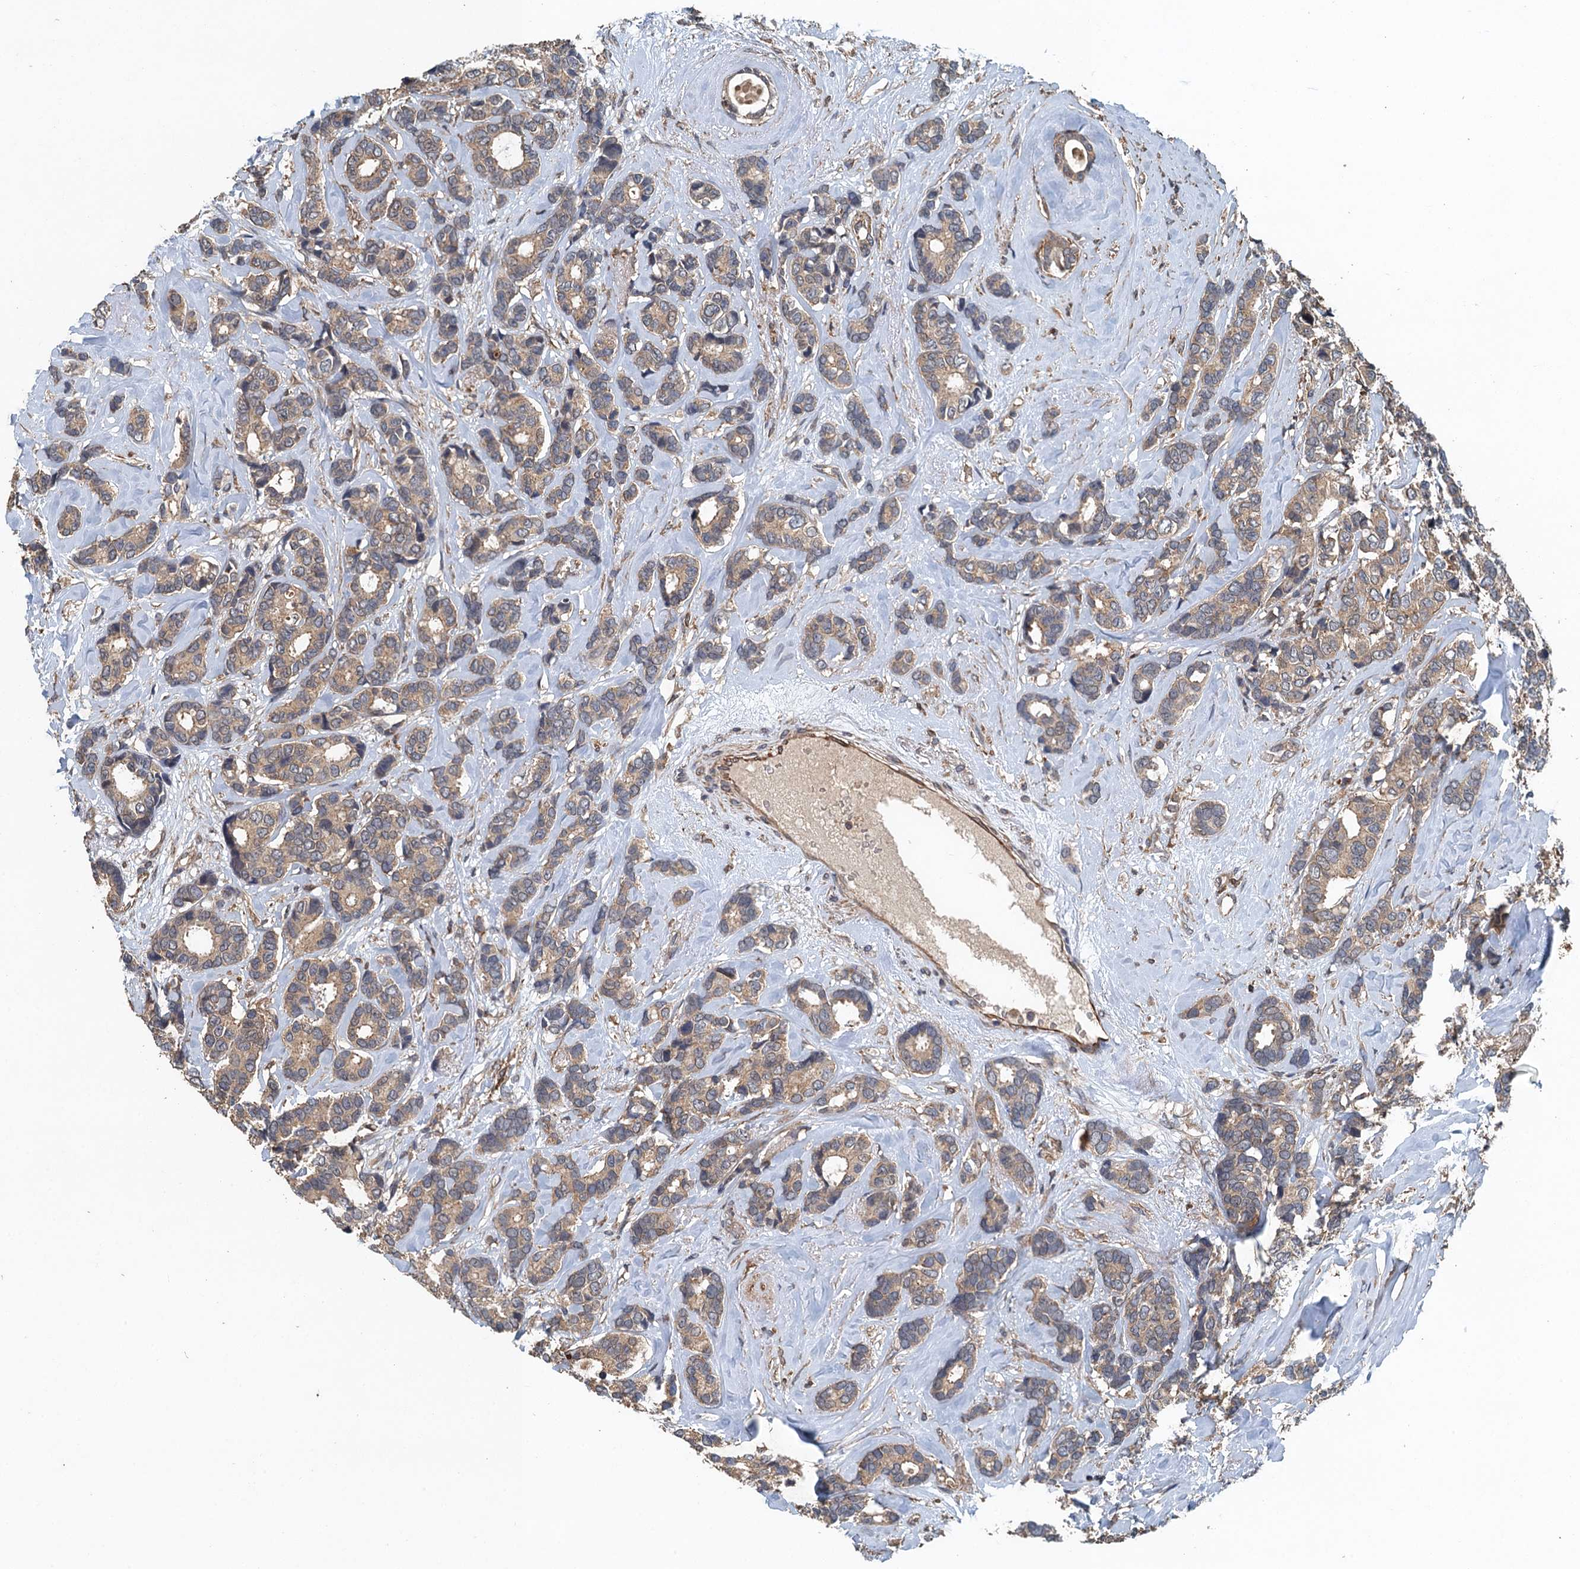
{"staining": {"intensity": "weak", "quantity": ">75%", "location": "cytoplasmic/membranous"}, "tissue": "breast cancer", "cell_type": "Tumor cells", "image_type": "cancer", "snomed": [{"axis": "morphology", "description": "Duct carcinoma"}, {"axis": "topography", "description": "Breast"}], "caption": "Immunohistochemical staining of human breast intraductal carcinoma displays low levels of weak cytoplasmic/membranous expression in approximately >75% of tumor cells.", "gene": "BORCS5", "patient": {"sex": "female", "age": 87}}